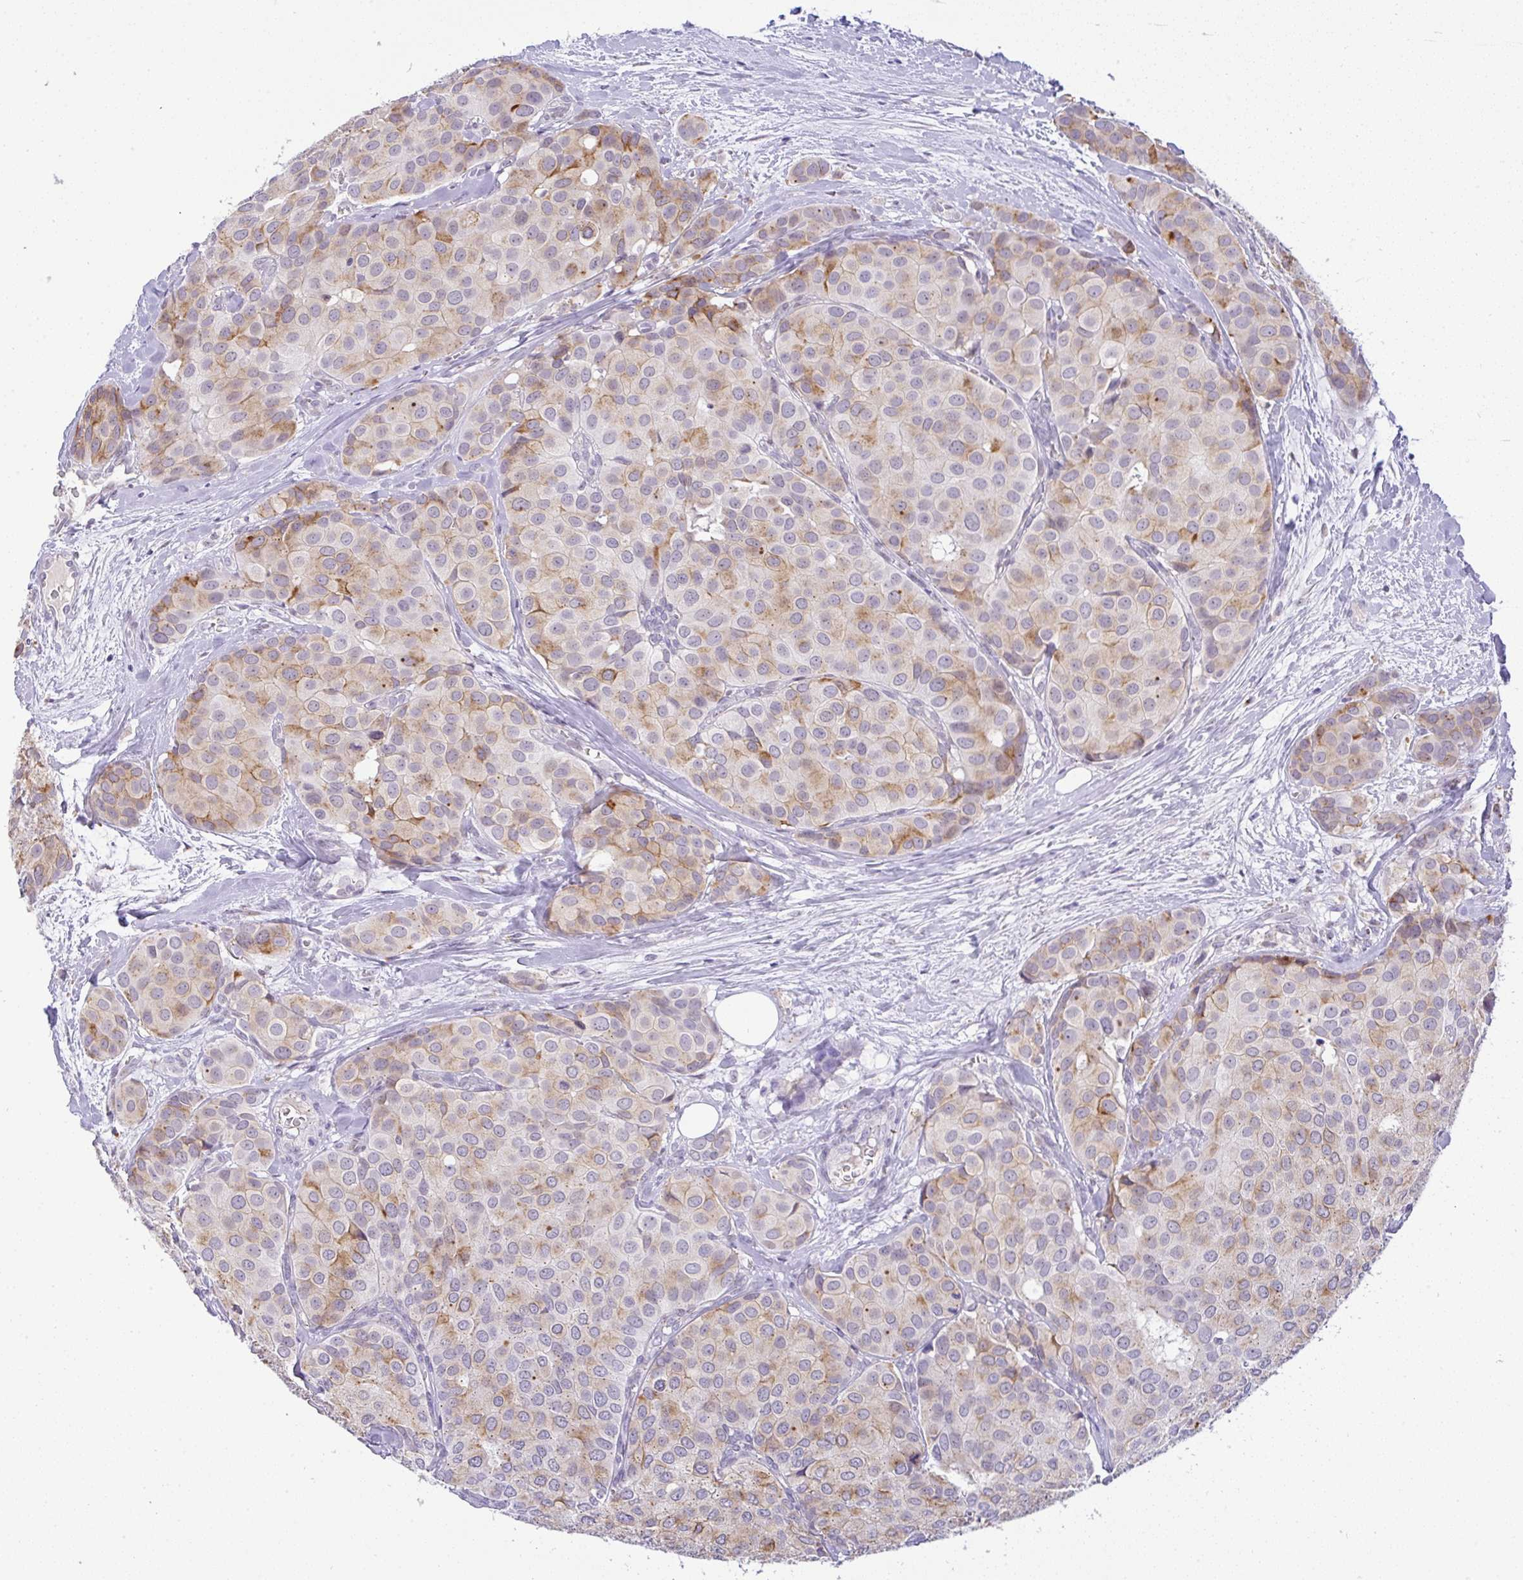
{"staining": {"intensity": "weak", "quantity": "25%-75%", "location": "cytoplasmic/membranous"}, "tissue": "breast cancer", "cell_type": "Tumor cells", "image_type": "cancer", "snomed": [{"axis": "morphology", "description": "Duct carcinoma"}, {"axis": "topography", "description": "Breast"}], "caption": "This is a histology image of immunohistochemistry (IHC) staining of intraductal carcinoma (breast), which shows weak positivity in the cytoplasmic/membranous of tumor cells.", "gene": "FAM177A1", "patient": {"sex": "female", "age": 70}}